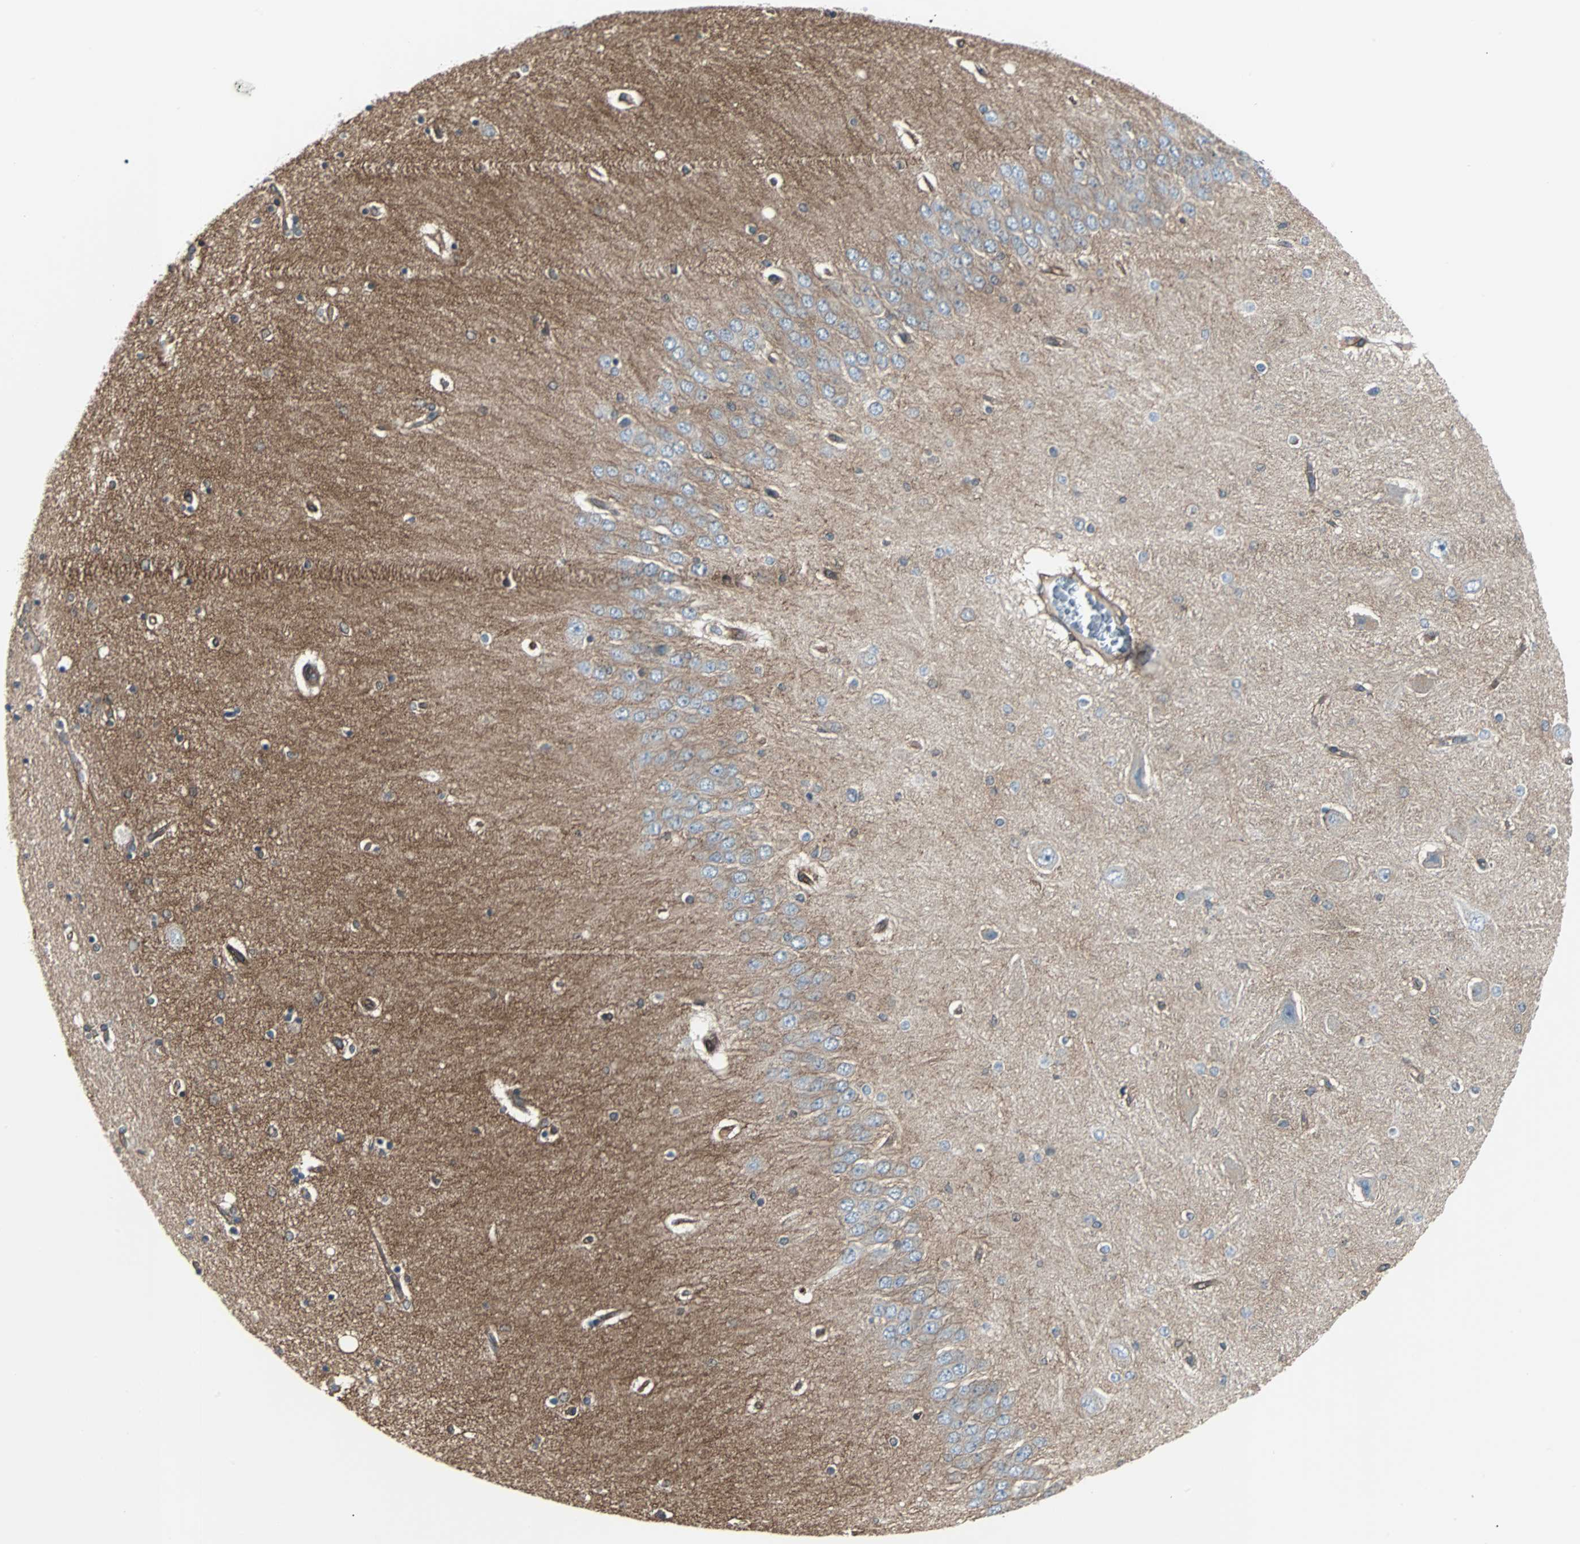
{"staining": {"intensity": "moderate", "quantity": "<25%", "location": "cytoplasmic/membranous"}, "tissue": "hippocampus", "cell_type": "Glial cells", "image_type": "normal", "snomed": [{"axis": "morphology", "description": "Normal tissue, NOS"}, {"axis": "topography", "description": "Hippocampus"}], "caption": "Immunohistochemistry staining of unremarkable hippocampus, which demonstrates low levels of moderate cytoplasmic/membranous expression in about <25% of glial cells indicating moderate cytoplasmic/membranous protein staining. The staining was performed using DAB (3,3'-diaminobenzidine) (brown) for protein detection and nuclei were counterstained in hematoxylin (blue).", "gene": "RELA", "patient": {"sex": "female", "age": 54}}